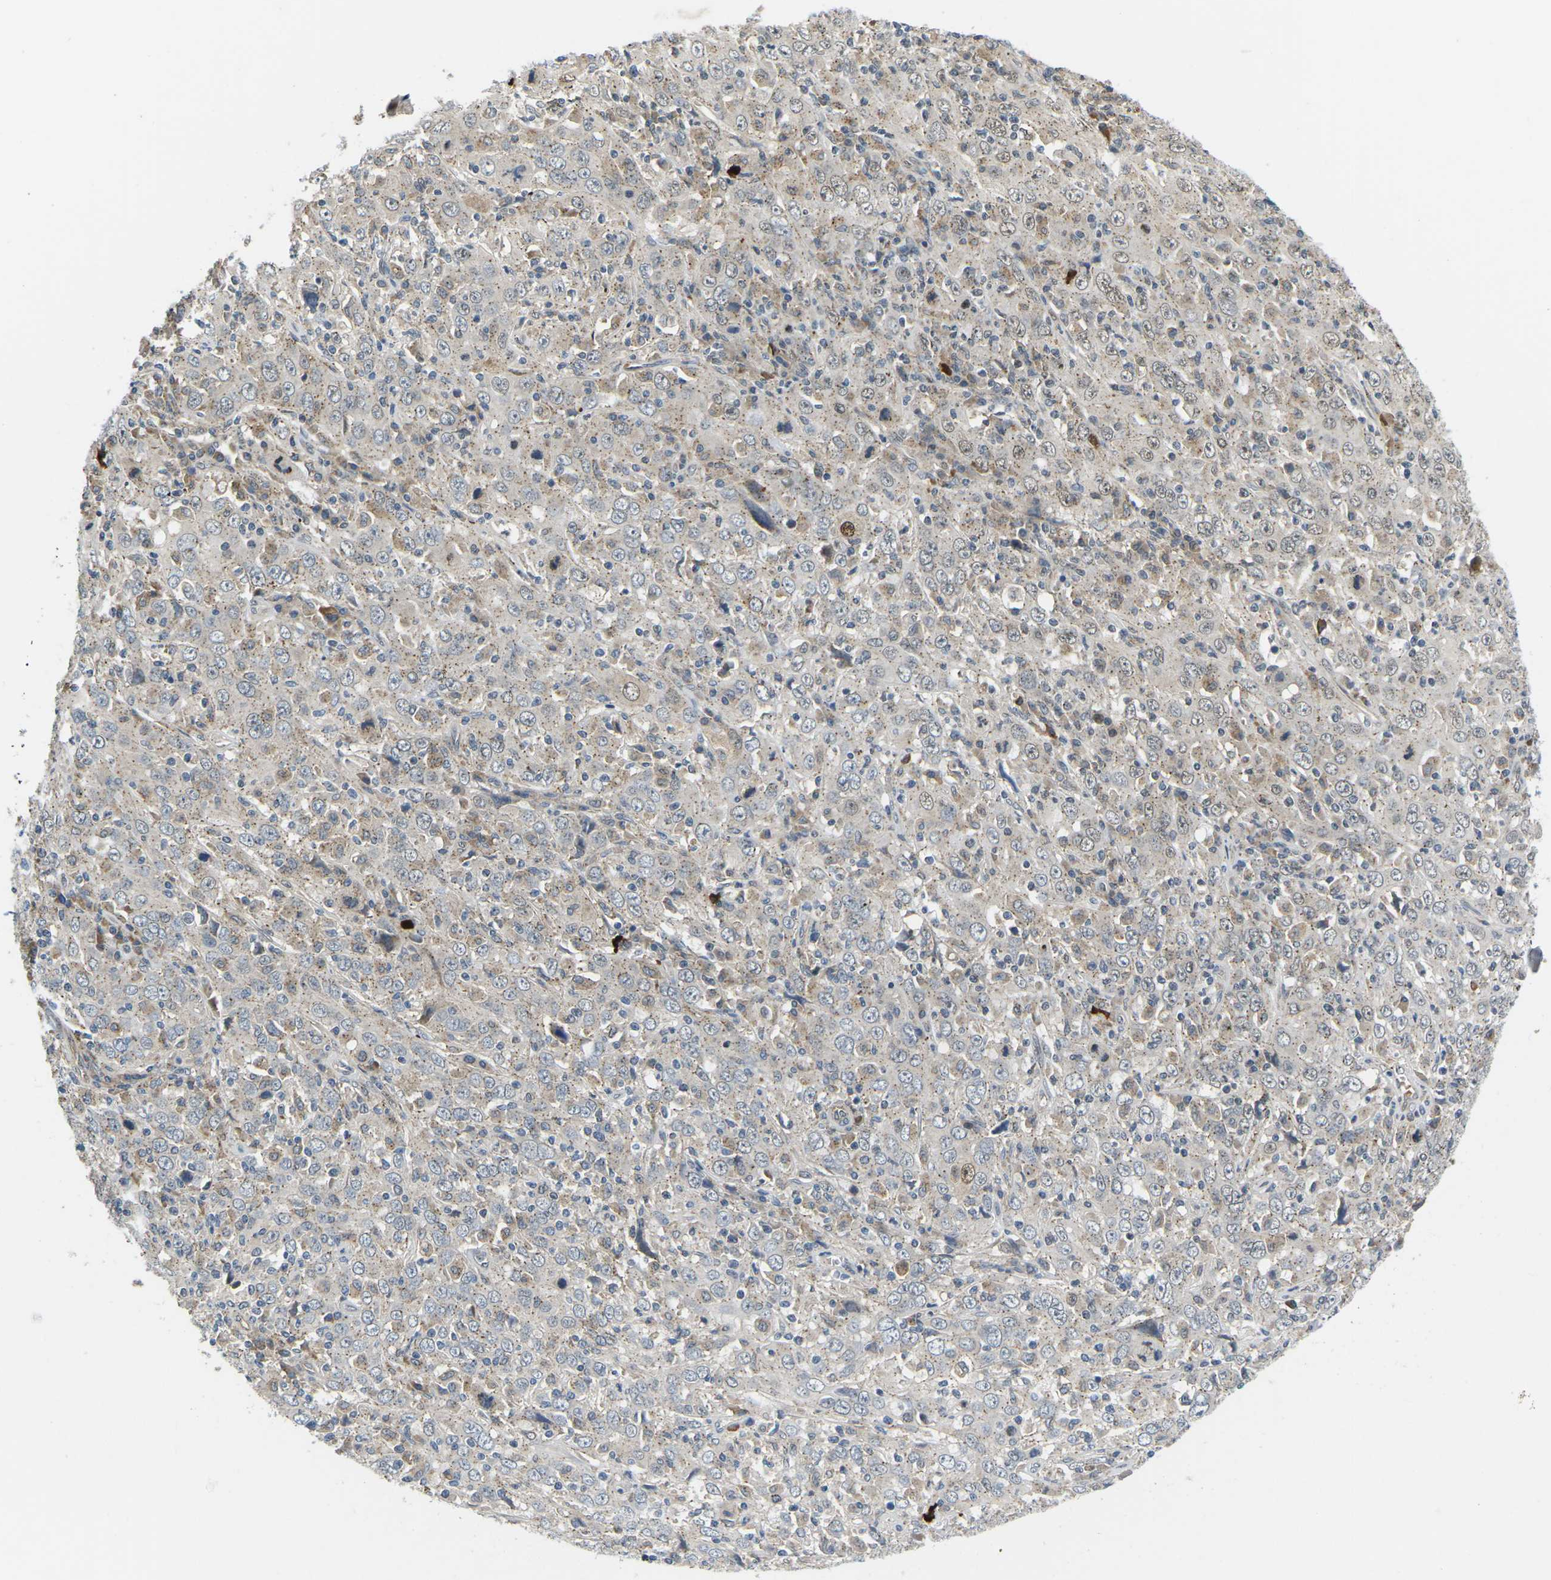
{"staining": {"intensity": "weak", "quantity": "<25%", "location": "cytoplasmic/membranous"}, "tissue": "cervical cancer", "cell_type": "Tumor cells", "image_type": "cancer", "snomed": [{"axis": "morphology", "description": "Squamous cell carcinoma, NOS"}, {"axis": "topography", "description": "Cervix"}], "caption": "This is an immunohistochemistry (IHC) histopathology image of cervical cancer. There is no staining in tumor cells.", "gene": "ERBB4", "patient": {"sex": "female", "age": 46}}